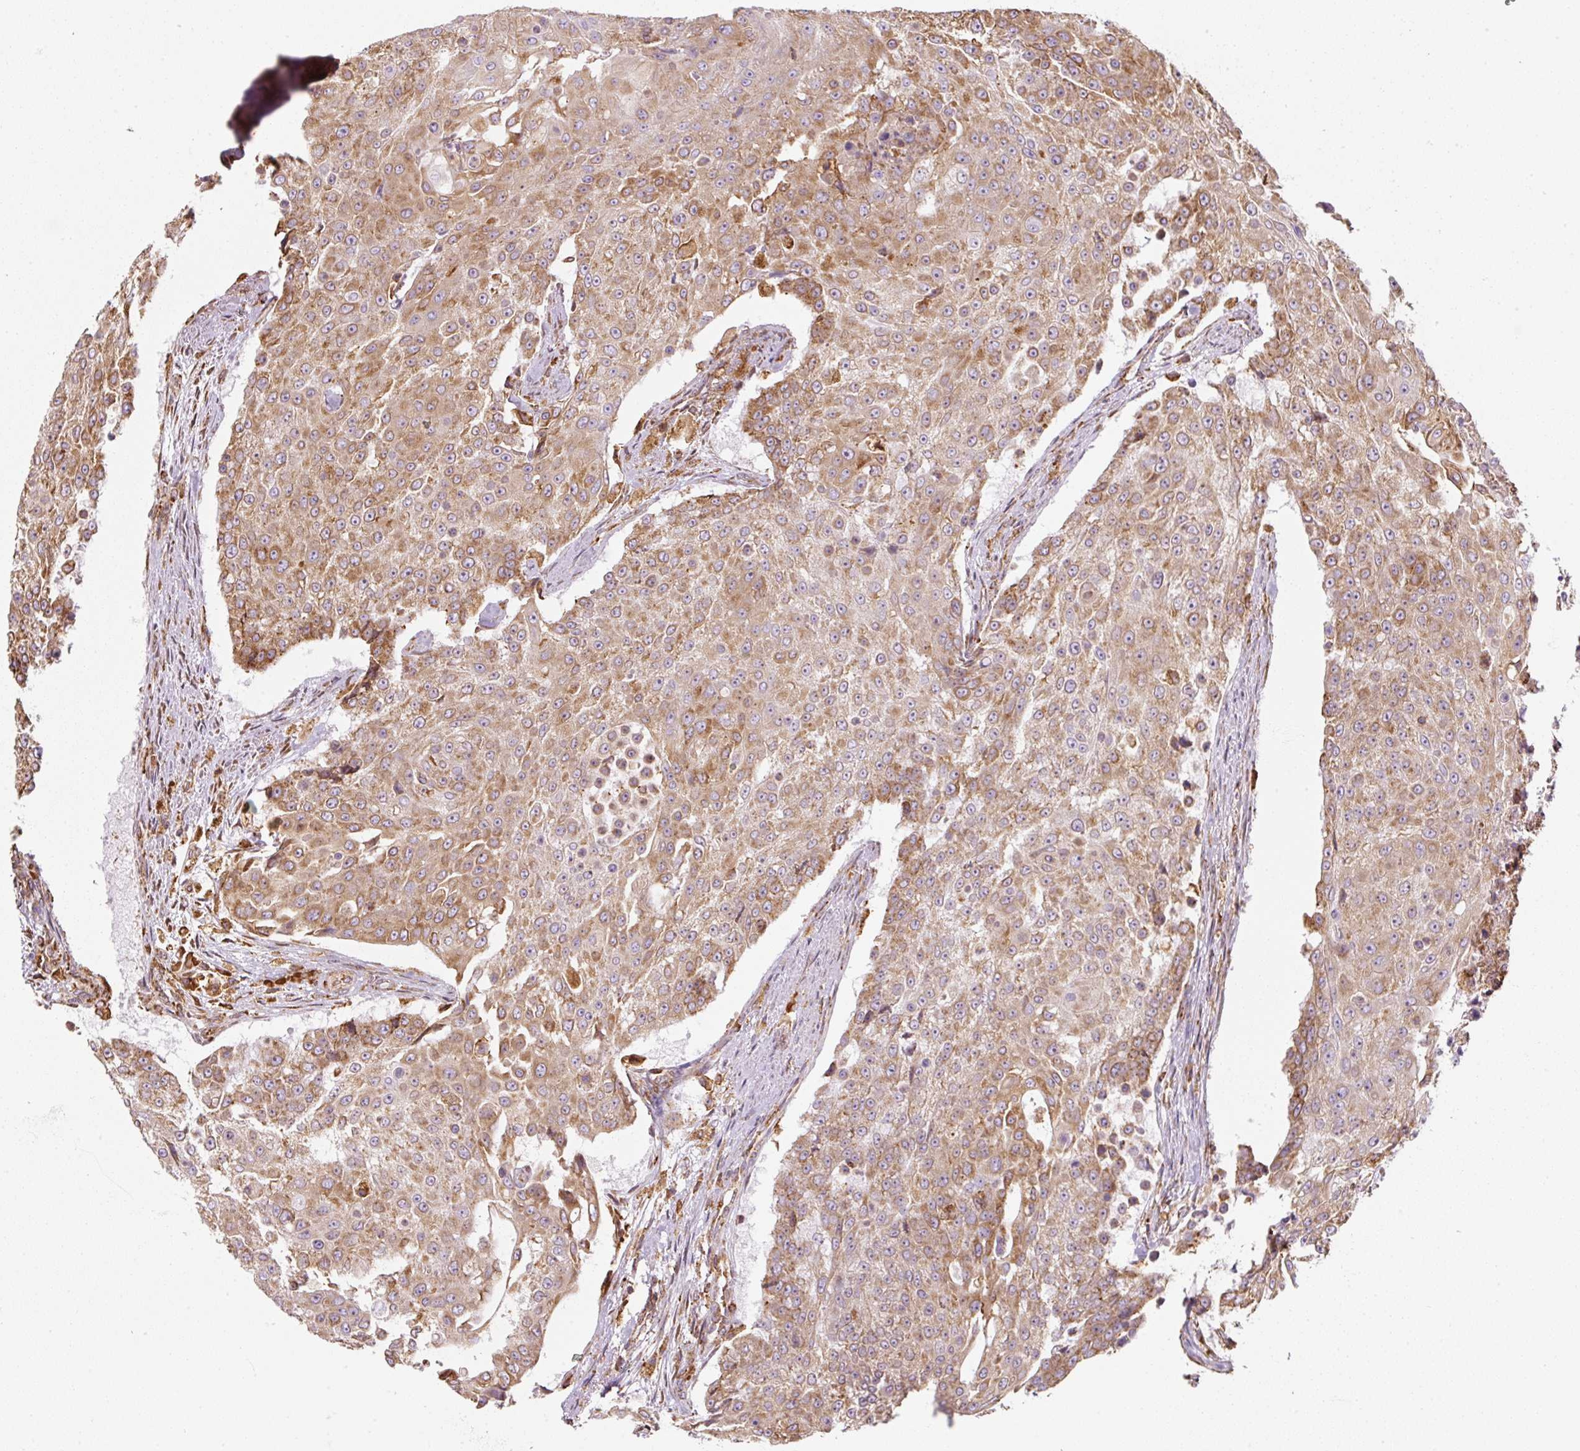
{"staining": {"intensity": "moderate", "quantity": ">75%", "location": "cytoplasmic/membranous"}, "tissue": "urothelial cancer", "cell_type": "Tumor cells", "image_type": "cancer", "snomed": [{"axis": "morphology", "description": "Urothelial carcinoma, High grade"}, {"axis": "topography", "description": "Urinary bladder"}], "caption": "A high-resolution micrograph shows immunohistochemistry staining of high-grade urothelial carcinoma, which demonstrates moderate cytoplasmic/membranous staining in approximately >75% of tumor cells.", "gene": "PRKCSH", "patient": {"sex": "female", "age": 63}}